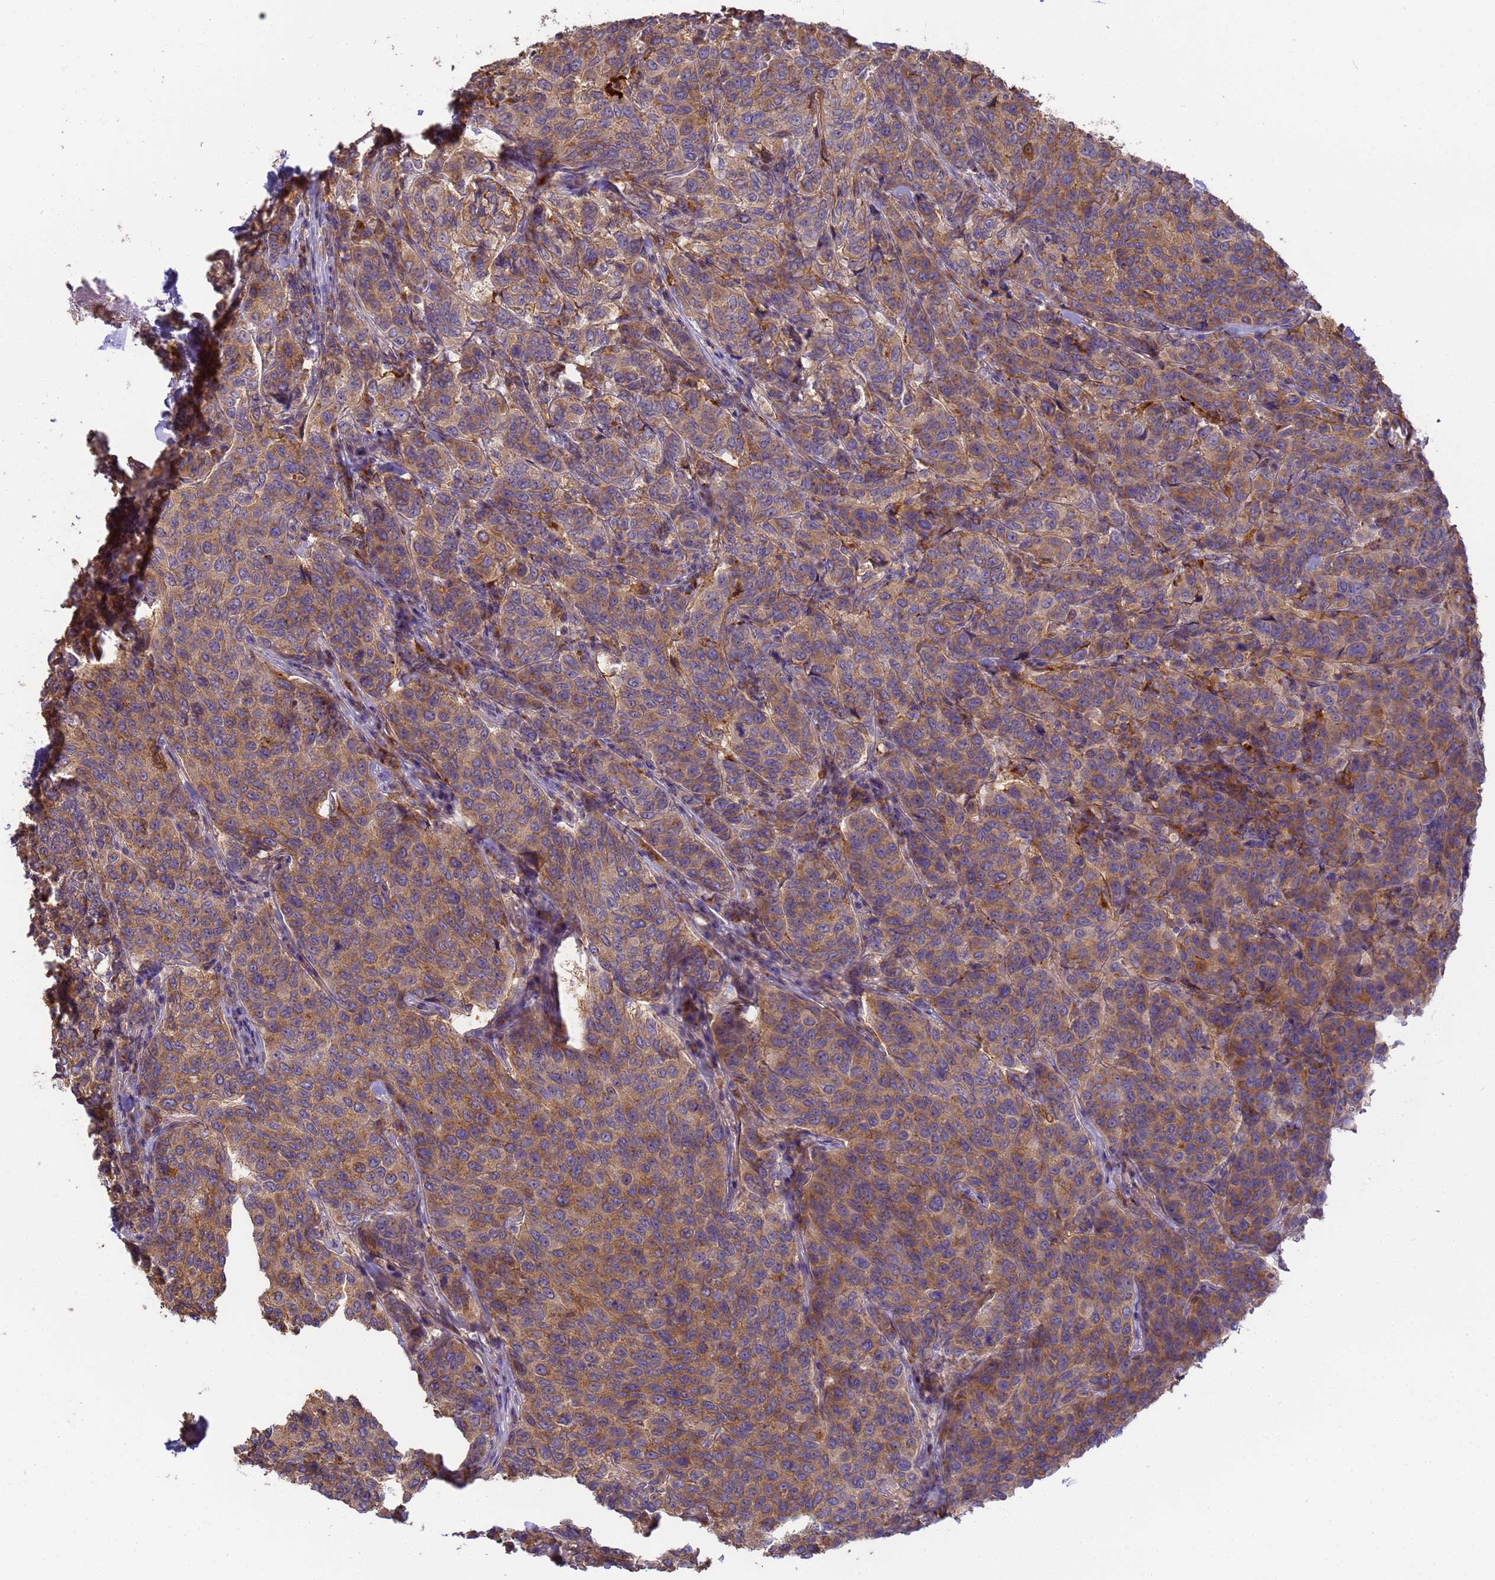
{"staining": {"intensity": "moderate", "quantity": ">75%", "location": "cytoplasmic/membranous"}, "tissue": "breast cancer", "cell_type": "Tumor cells", "image_type": "cancer", "snomed": [{"axis": "morphology", "description": "Duct carcinoma"}, {"axis": "topography", "description": "Breast"}], "caption": "Immunohistochemistry (IHC) photomicrograph of human breast cancer (infiltrating ductal carcinoma) stained for a protein (brown), which displays medium levels of moderate cytoplasmic/membranous positivity in about >75% of tumor cells.", "gene": "M6PR", "patient": {"sex": "female", "age": 55}}